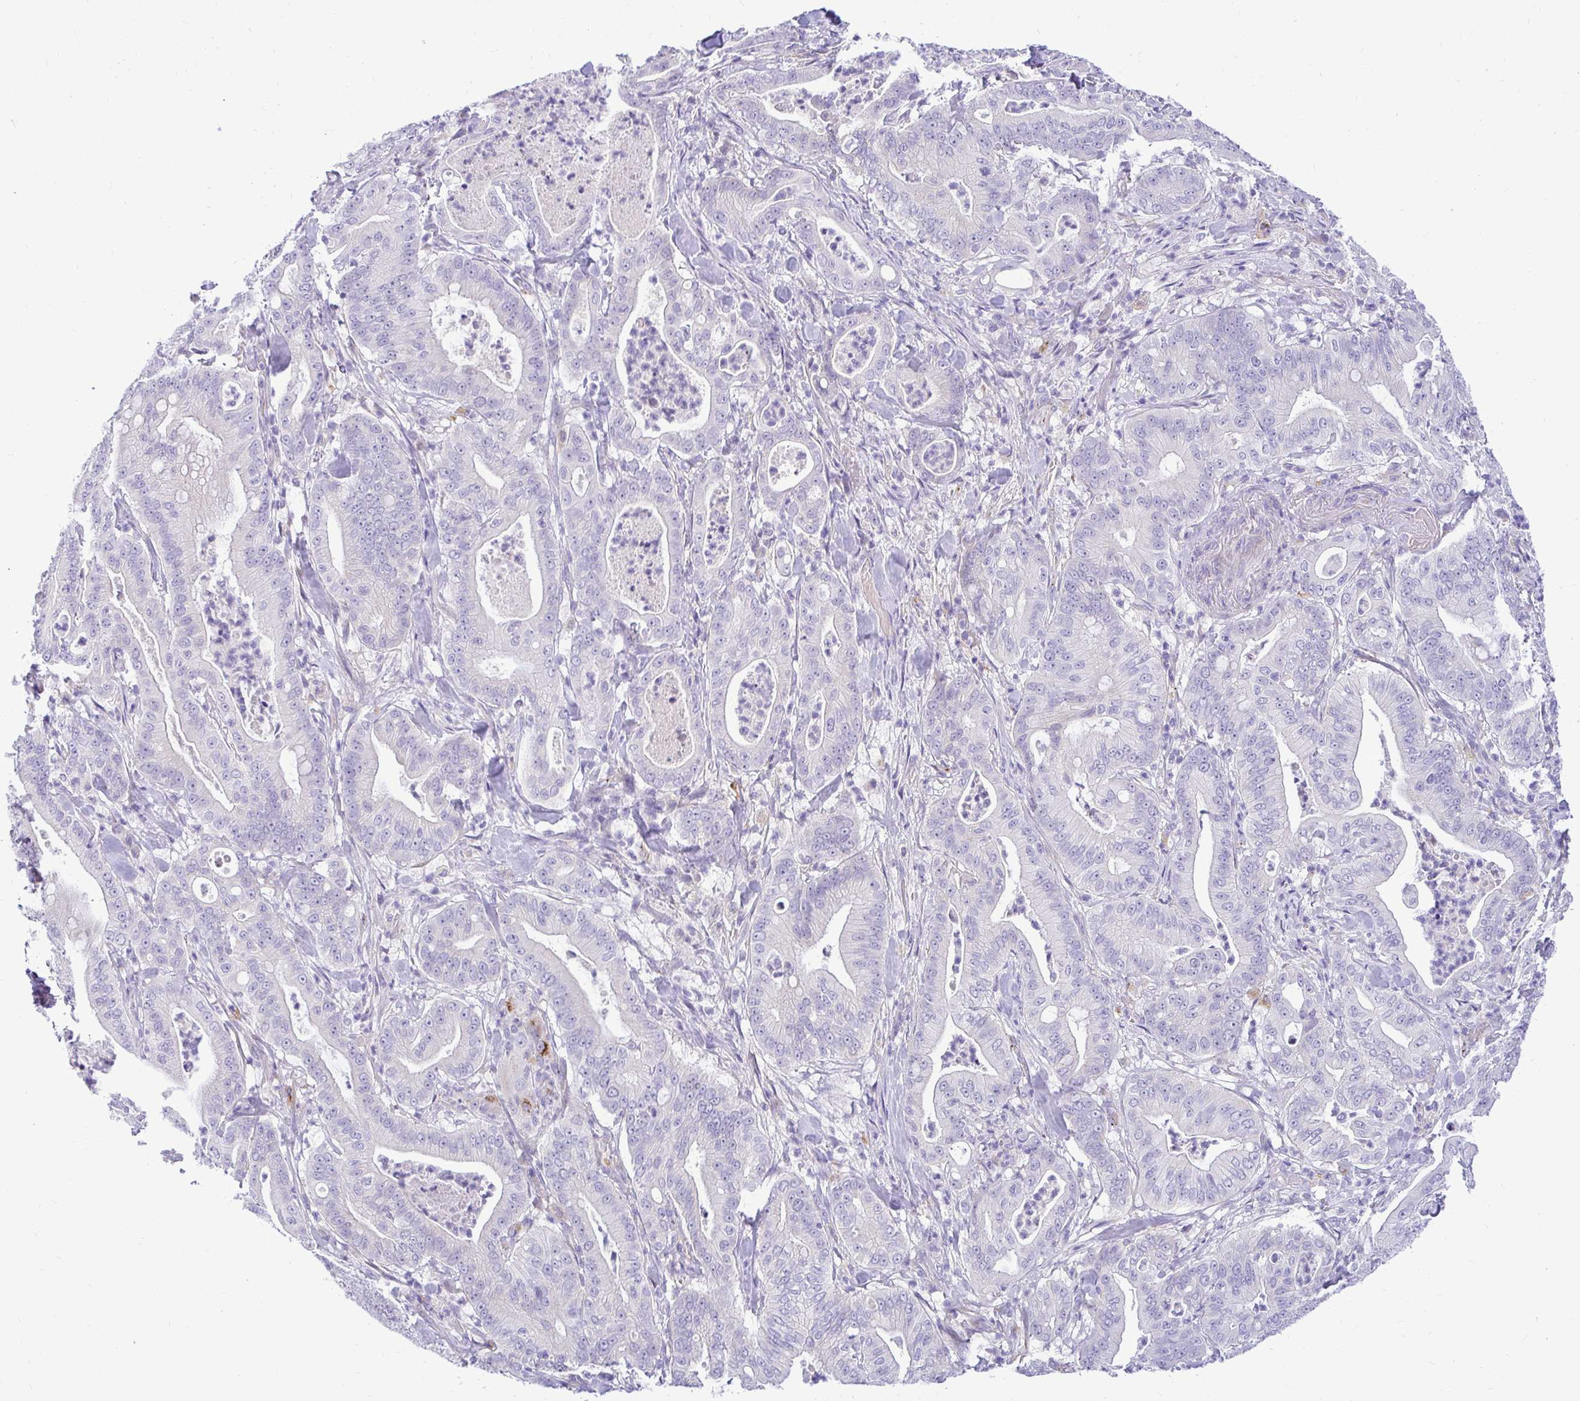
{"staining": {"intensity": "negative", "quantity": "none", "location": "none"}, "tissue": "pancreatic cancer", "cell_type": "Tumor cells", "image_type": "cancer", "snomed": [{"axis": "morphology", "description": "Adenocarcinoma, NOS"}, {"axis": "topography", "description": "Pancreas"}], "caption": "Tumor cells are negative for protein expression in human adenocarcinoma (pancreatic).", "gene": "PKN3", "patient": {"sex": "male", "age": 71}}